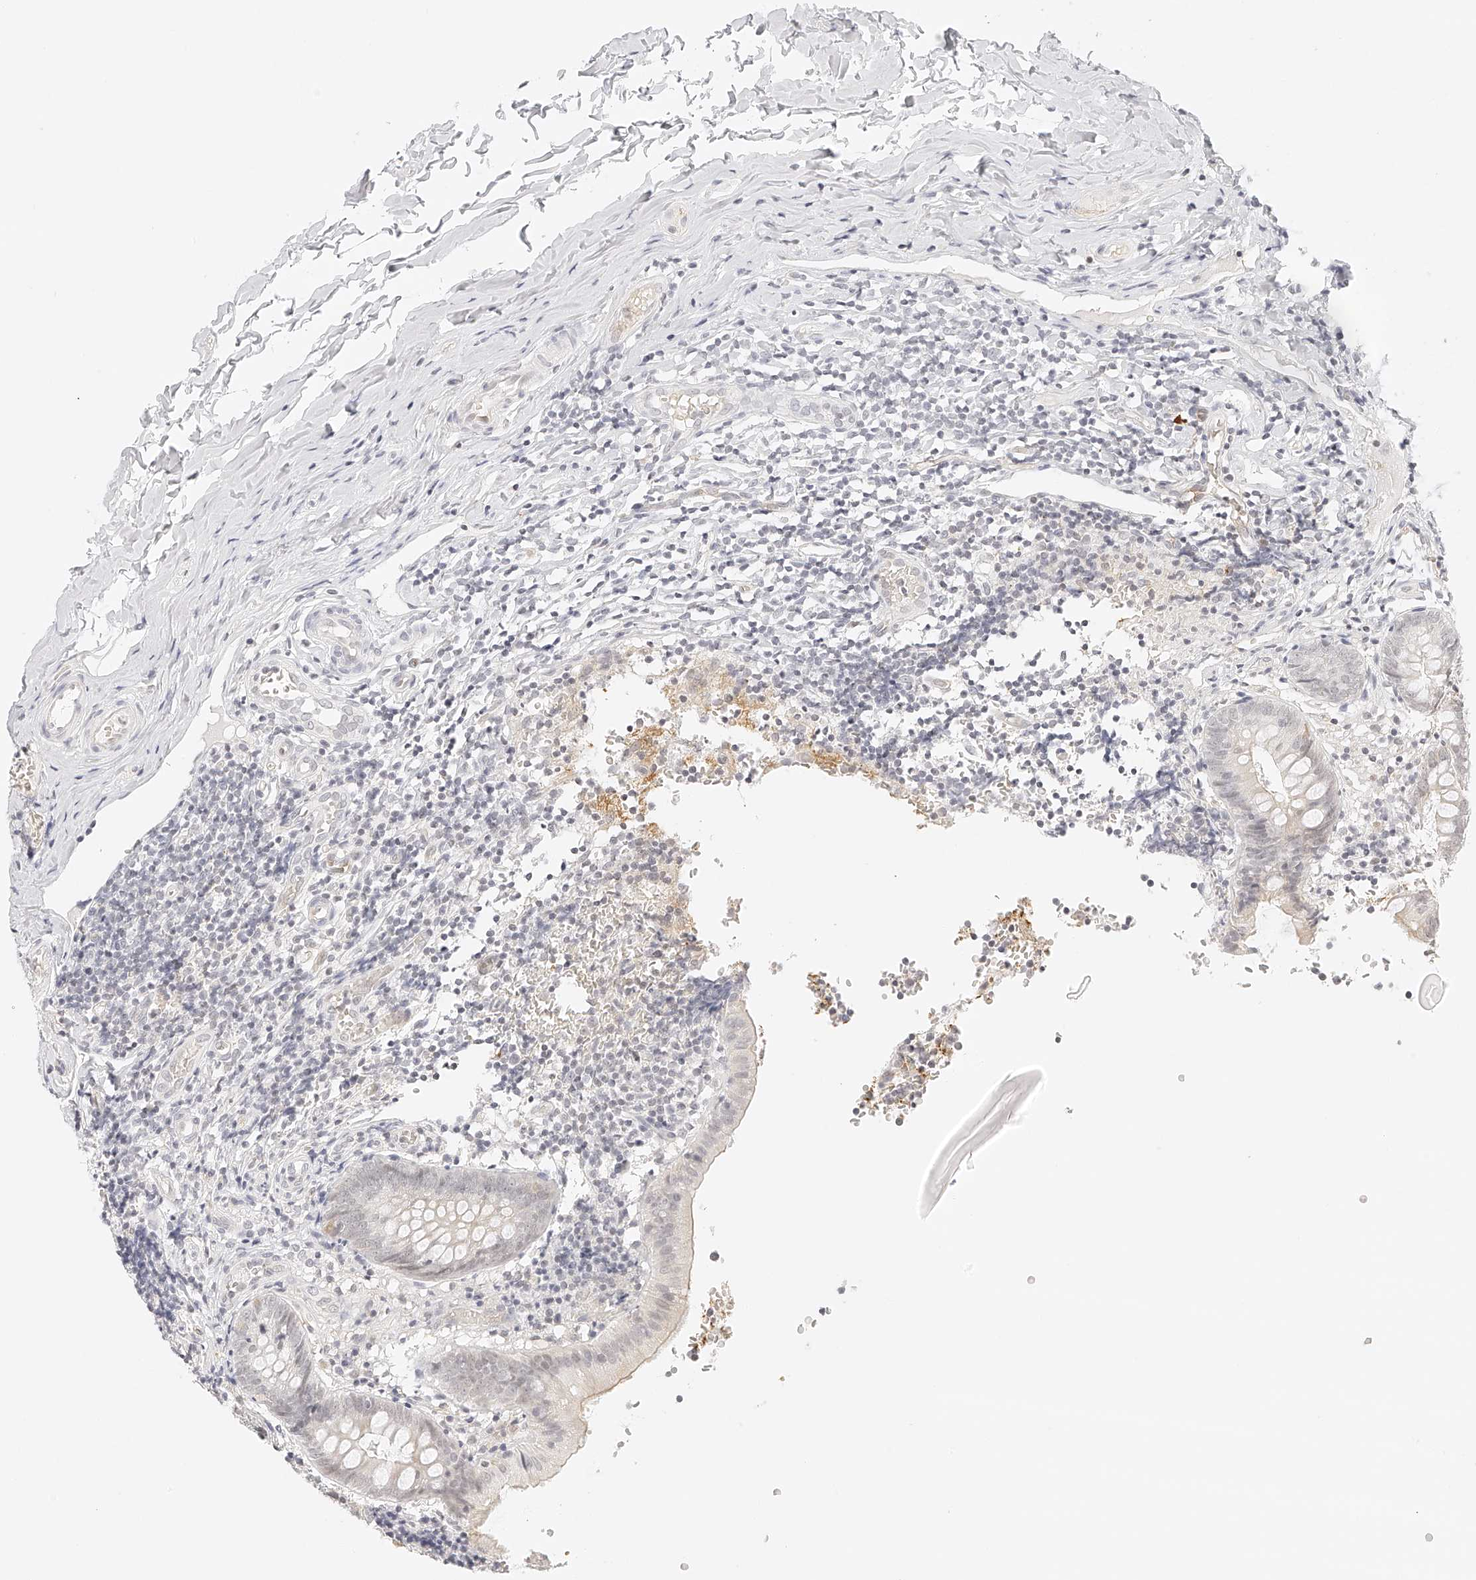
{"staining": {"intensity": "negative", "quantity": "none", "location": "none"}, "tissue": "appendix", "cell_type": "Glandular cells", "image_type": "normal", "snomed": [{"axis": "morphology", "description": "Normal tissue, NOS"}, {"axis": "topography", "description": "Appendix"}], "caption": "The micrograph exhibits no significant expression in glandular cells of appendix. (Brightfield microscopy of DAB immunohistochemistry (IHC) at high magnification).", "gene": "ZFP69", "patient": {"sex": "male", "age": 8}}